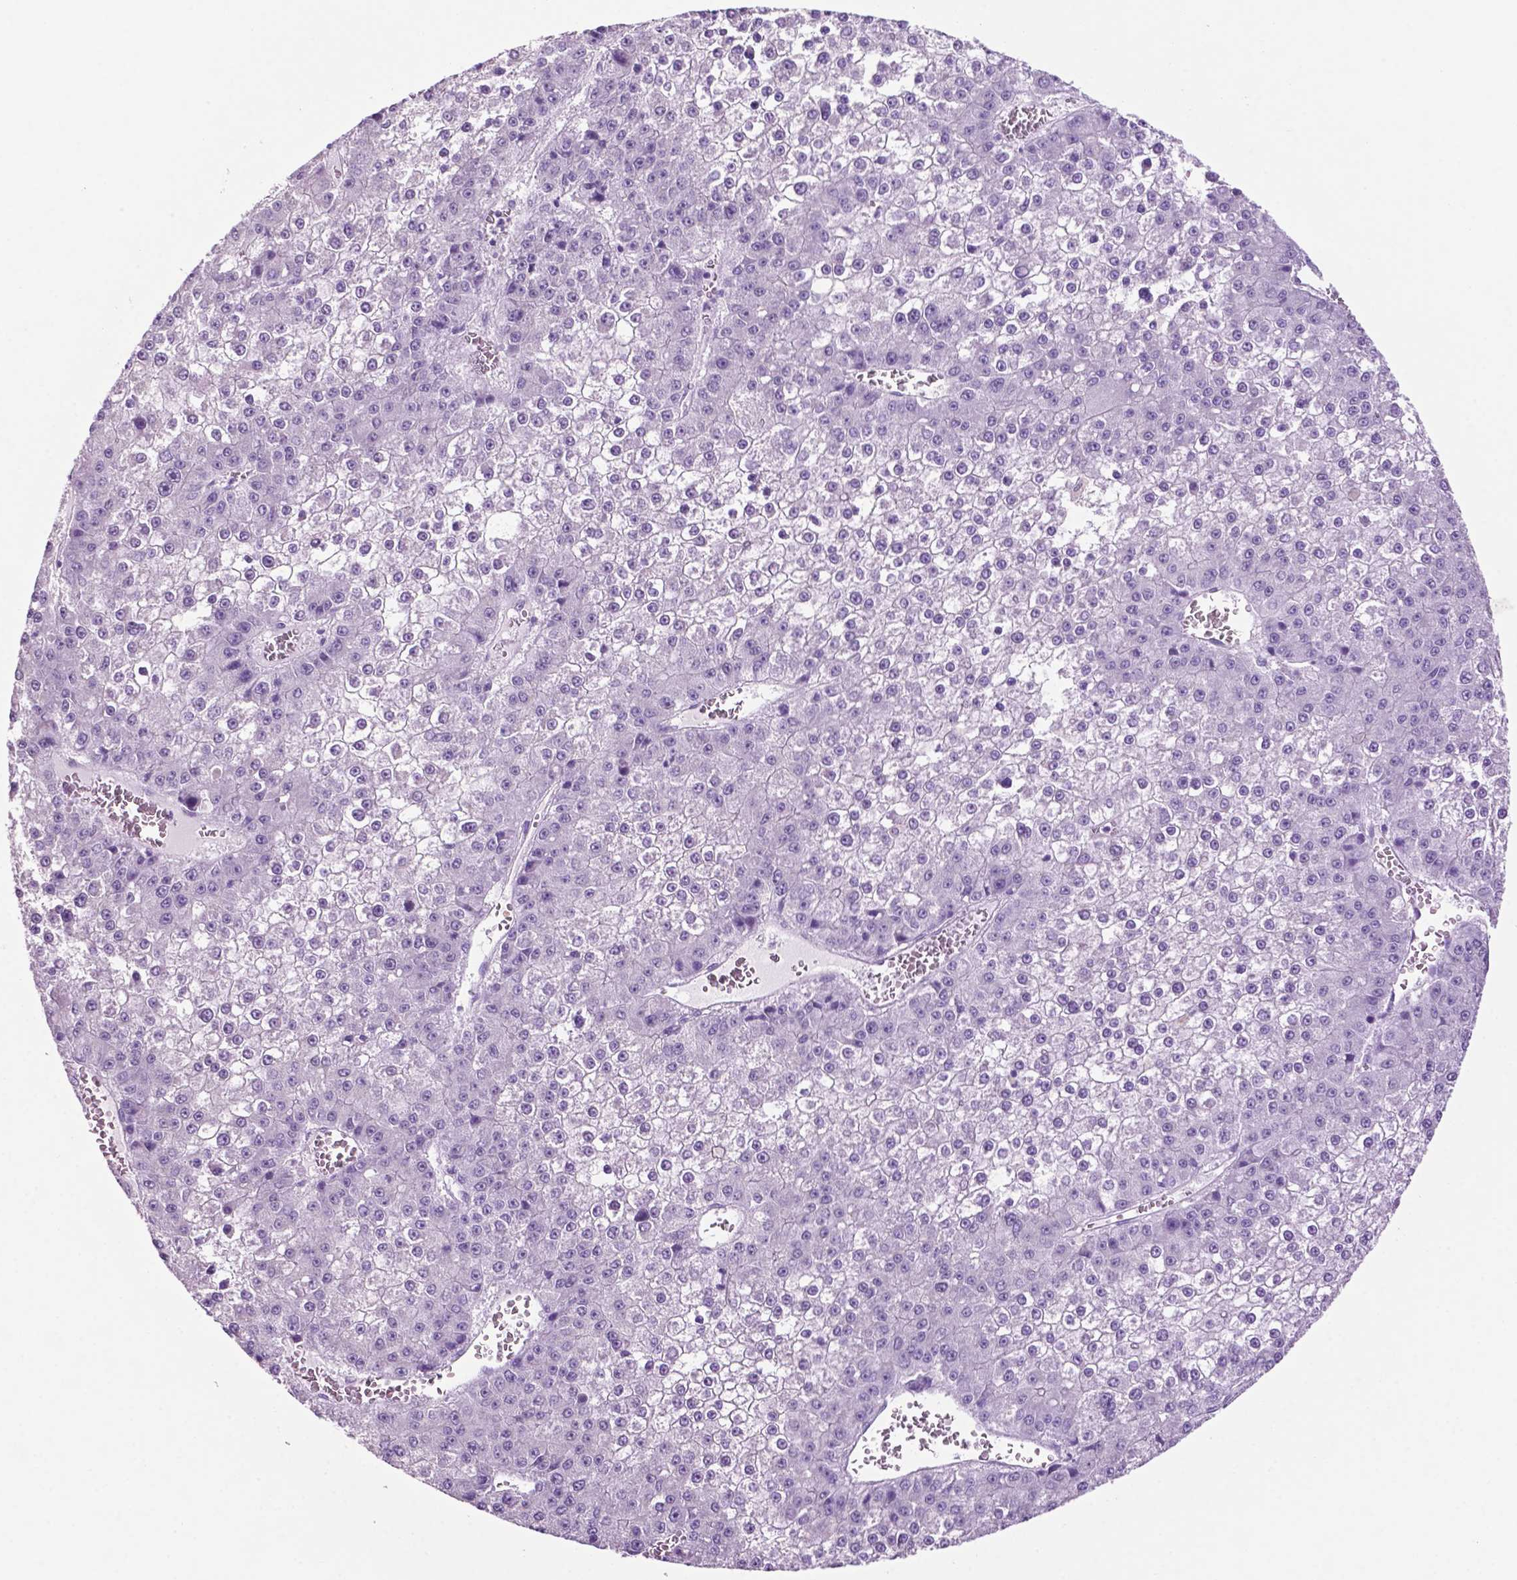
{"staining": {"intensity": "negative", "quantity": "none", "location": "none"}, "tissue": "liver cancer", "cell_type": "Tumor cells", "image_type": "cancer", "snomed": [{"axis": "morphology", "description": "Carcinoma, Hepatocellular, NOS"}, {"axis": "topography", "description": "Liver"}], "caption": "Protein analysis of hepatocellular carcinoma (liver) exhibits no significant staining in tumor cells.", "gene": "PHGR1", "patient": {"sex": "female", "age": 73}}